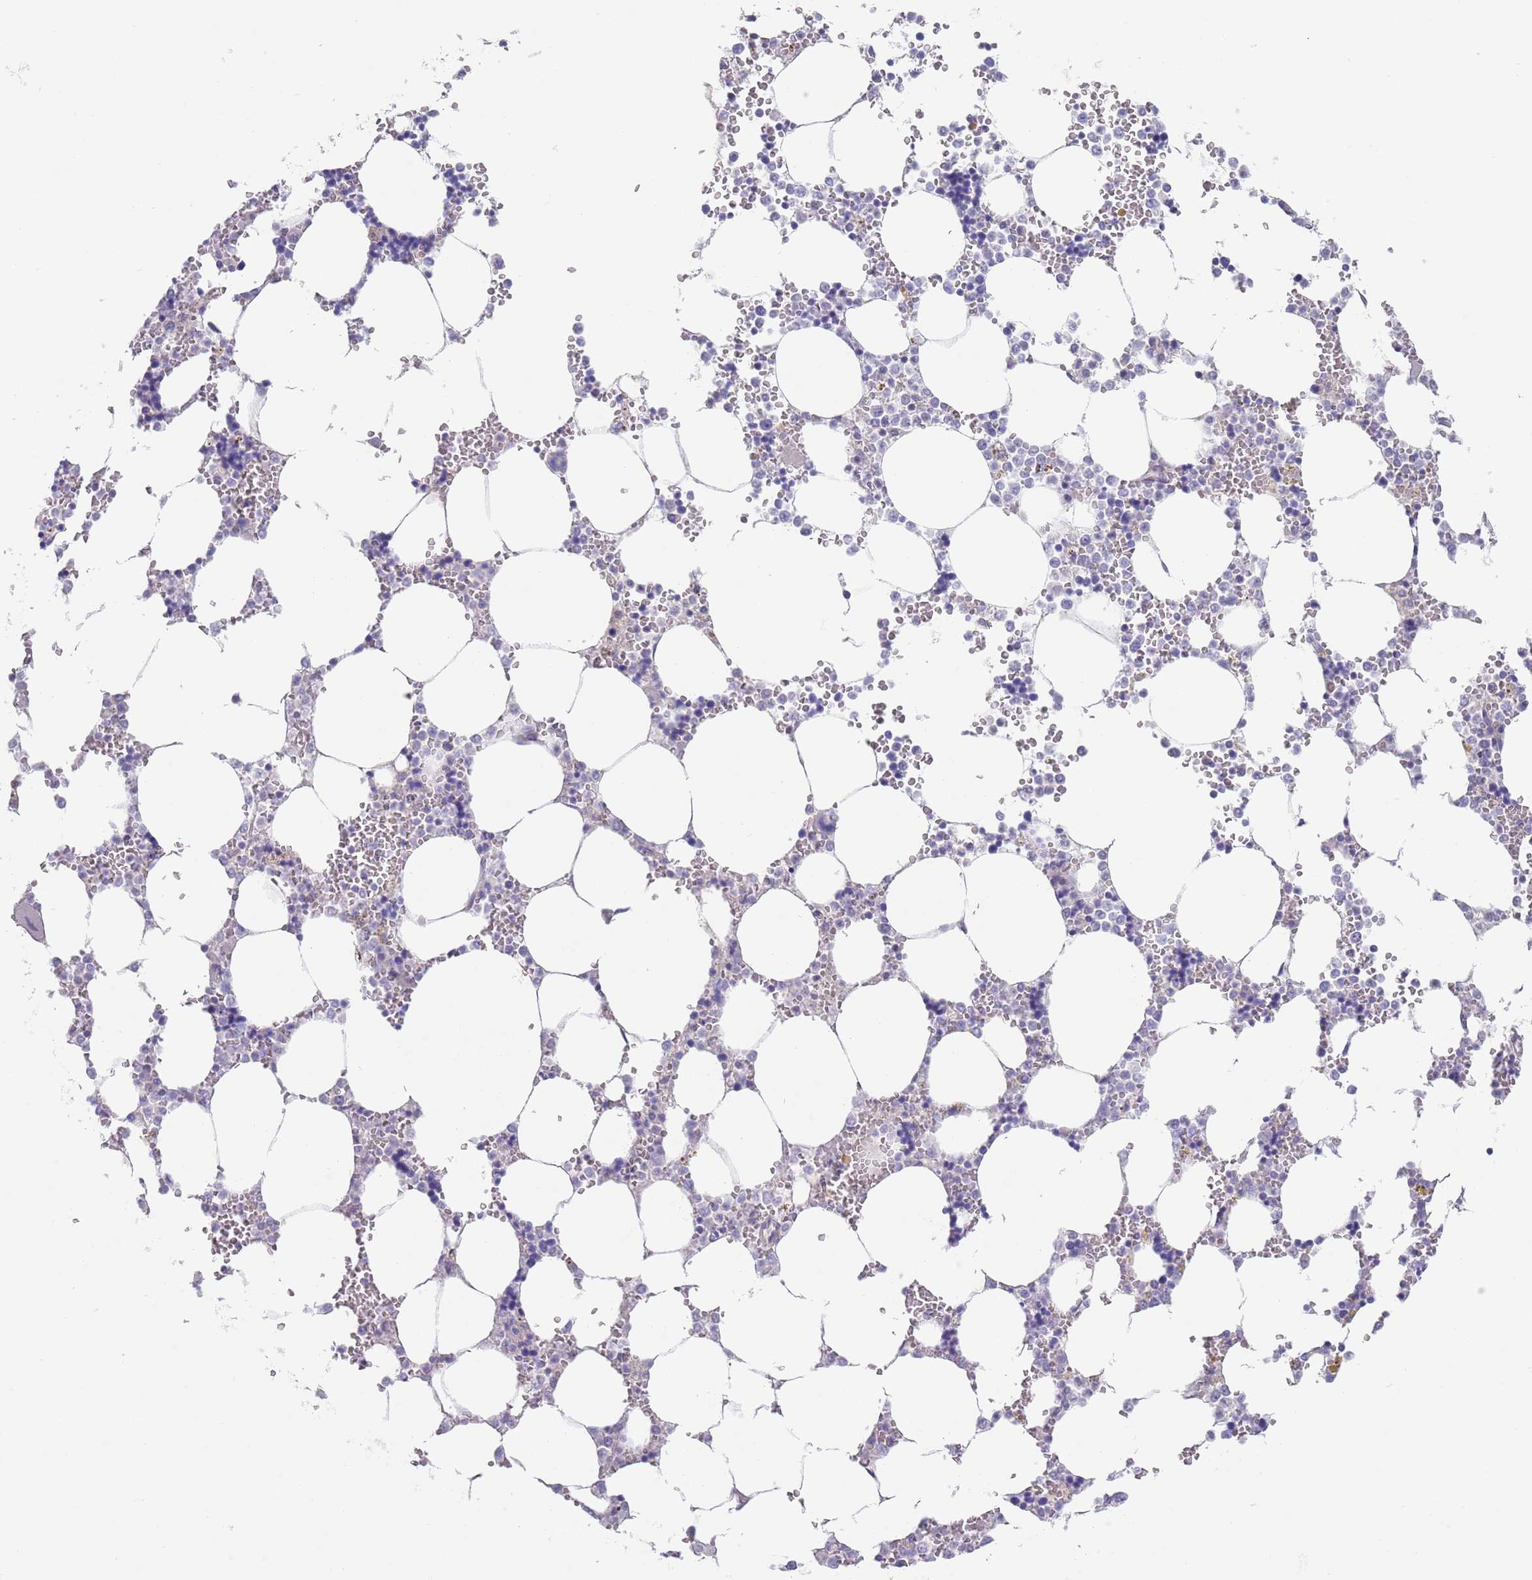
{"staining": {"intensity": "negative", "quantity": "none", "location": "none"}, "tissue": "bone marrow", "cell_type": "Hematopoietic cells", "image_type": "normal", "snomed": [{"axis": "morphology", "description": "Normal tissue, NOS"}, {"axis": "topography", "description": "Bone marrow"}], "caption": "IHC image of benign bone marrow: human bone marrow stained with DAB (3,3'-diaminobenzidine) reveals no significant protein positivity in hematopoietic cells.", "gene": "RNF169", "patient": {"sex": "male", "age": 64}}